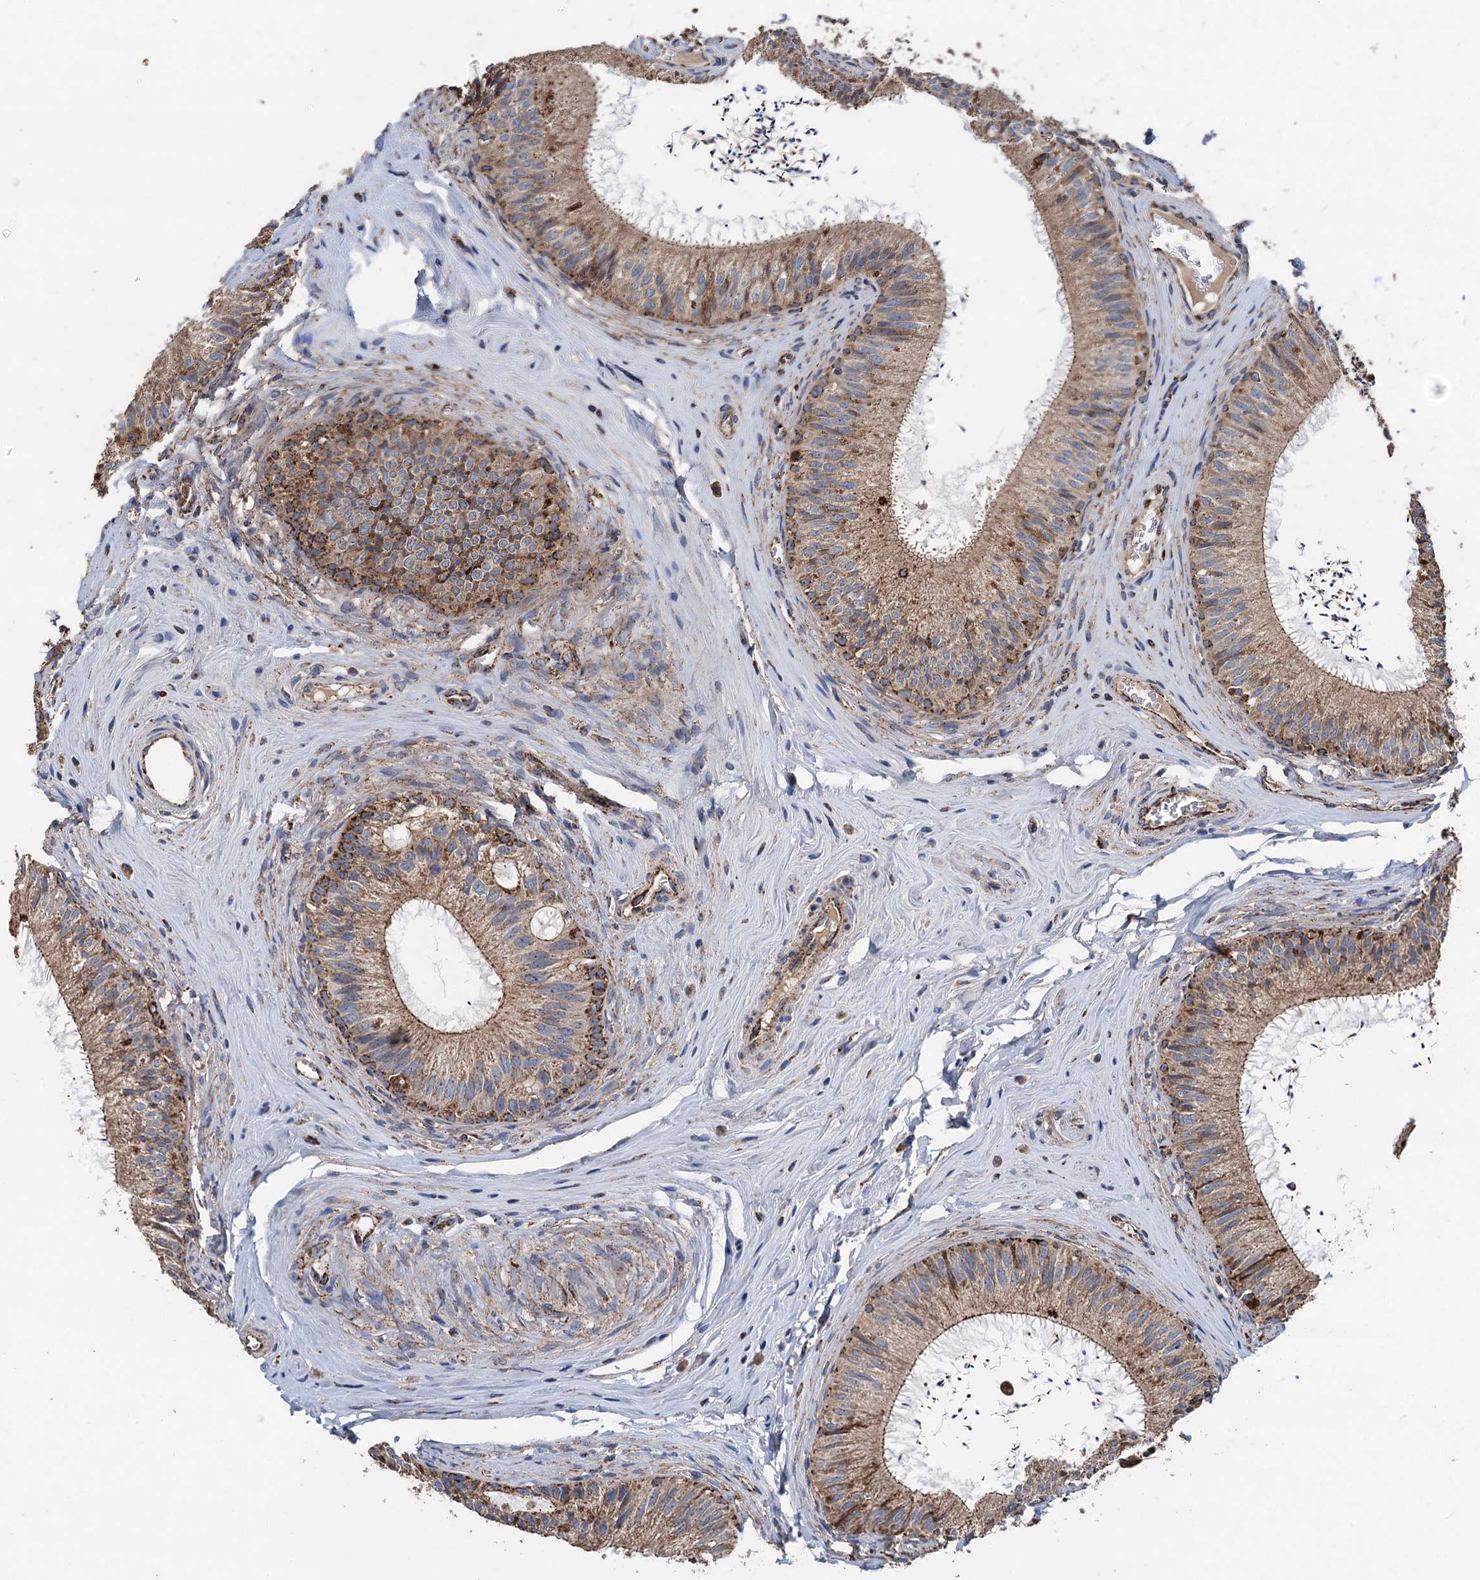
{"staining": {"intensity": "moderate", "quantity": ">75%", "location": "cytoplasmic/membranous"}, "tissue": "epididymis", "cell_type": "Glandular cells", "image_type": "normal", "snomed": [{"axis": "morphology", "description": "Normal tissue, NOS"}, {"axis": "topography", "description": "Epididymis"}], "caption": "Glandular cells reveal medium levels of moderate cytoplasmic/membranous staining in about >75% of cells in benign epididymis. The staining was performed using DAB (3,3'-diaminobenzidine), with brown indicating positive protein expression. Nuclei are stained blue with hematoxylin.", "gene": "DGLUCY", "patient": {"sex": "male", "age": 46}}